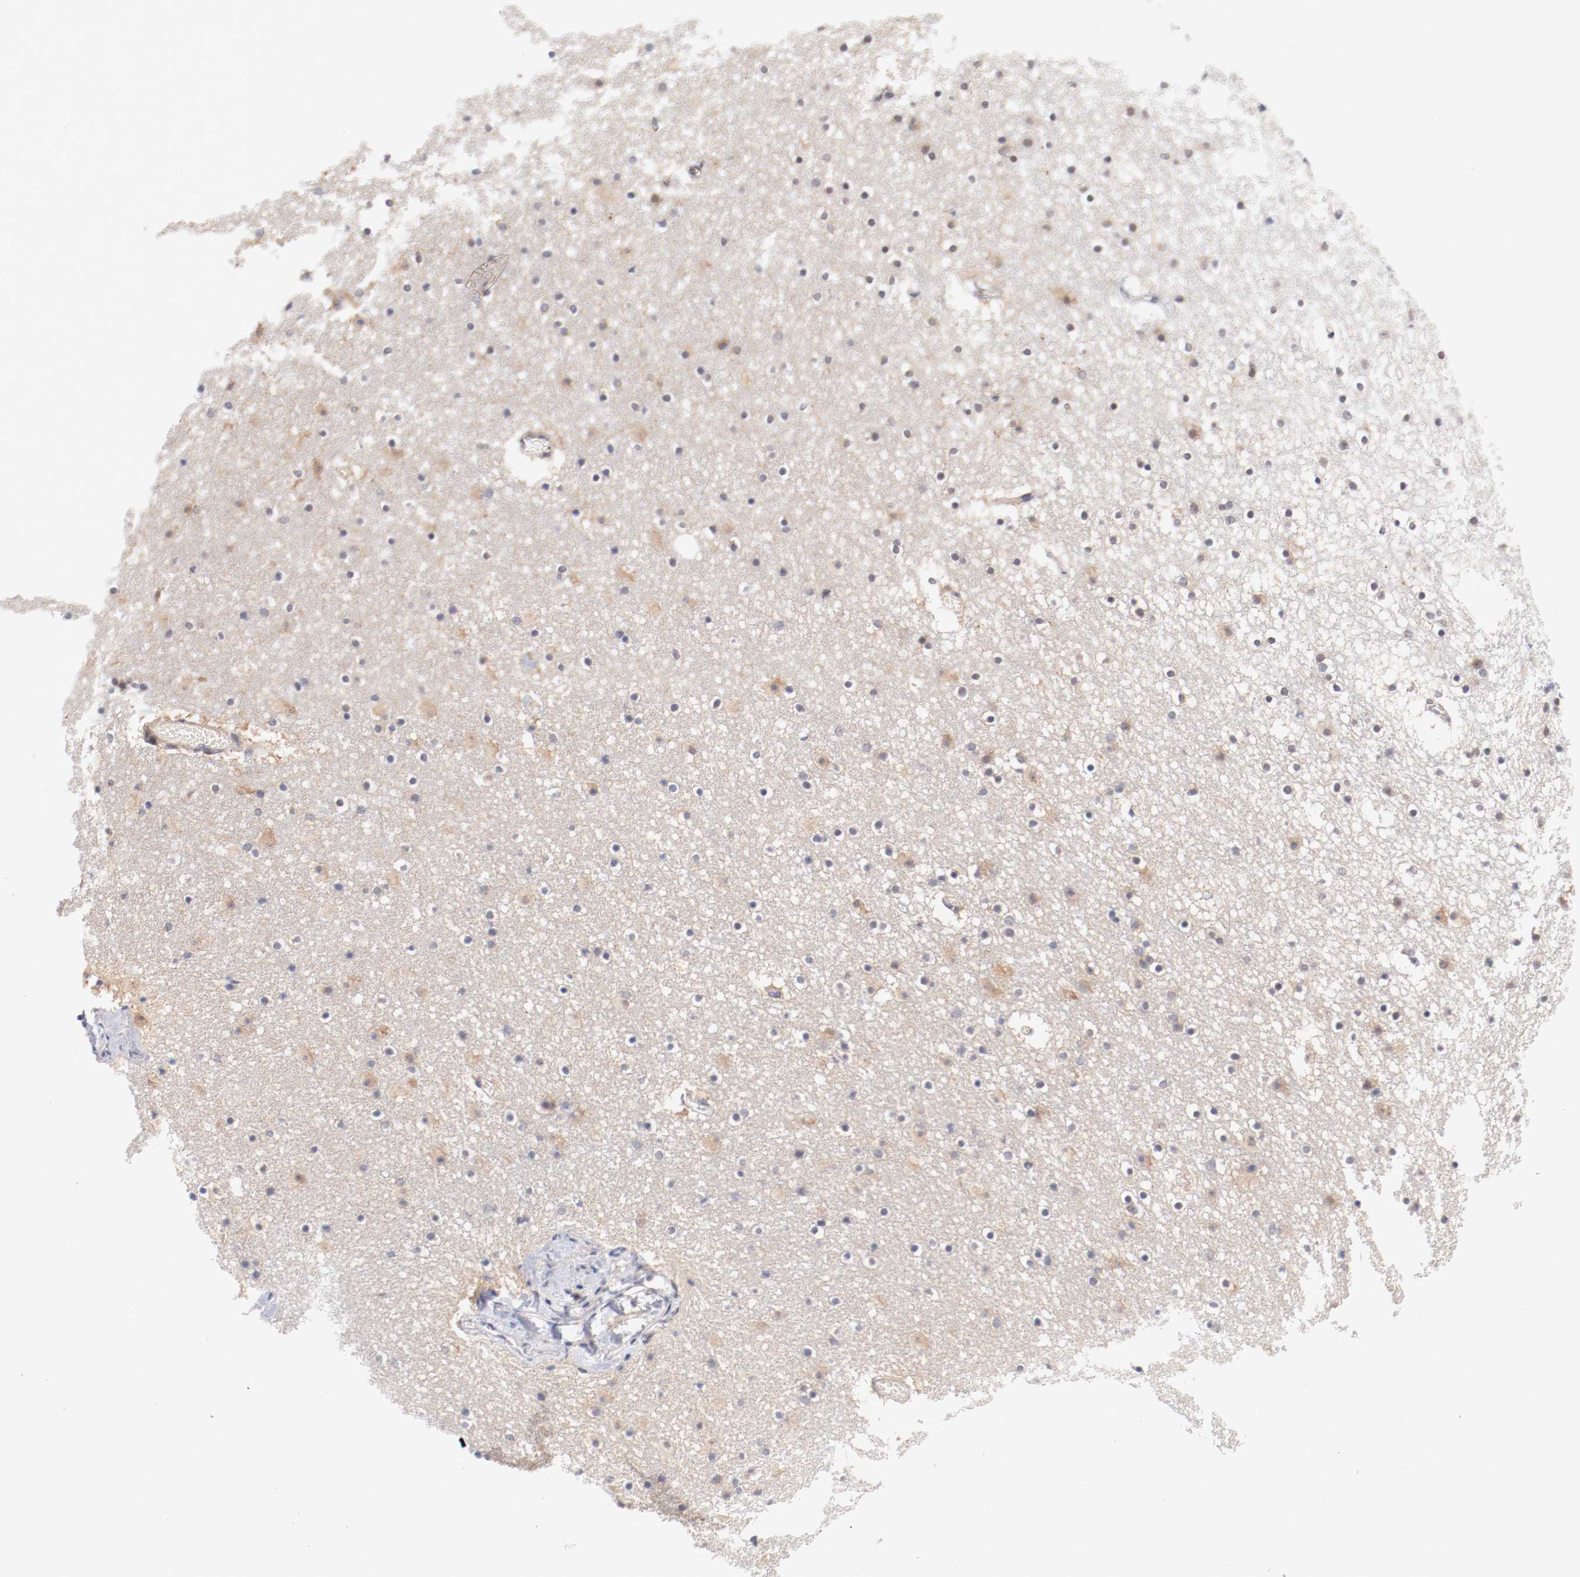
{"staining": {"intensity": "weak", "quantity": "<25%", "location": "cytoplasmic/membranous"}, "tissue": "caudate", "cell_type": "Glial cells", "image_type": "normal", "snomed": [{"axis": "morphology", "description": "Normal tissue, NOS"}, {"axis": "topography", "description": "Lateral ventricle wall"}], "caption": "Immunohistochemistry (IHC) of unremarkable caudate displays no expression in glial cells. (DAB (3,3'-diaminobenzidine) immunohistochemistry (IHC), high magnification).", "gene": "SETD3", "patient": {"sex": "male", "age": 45}}